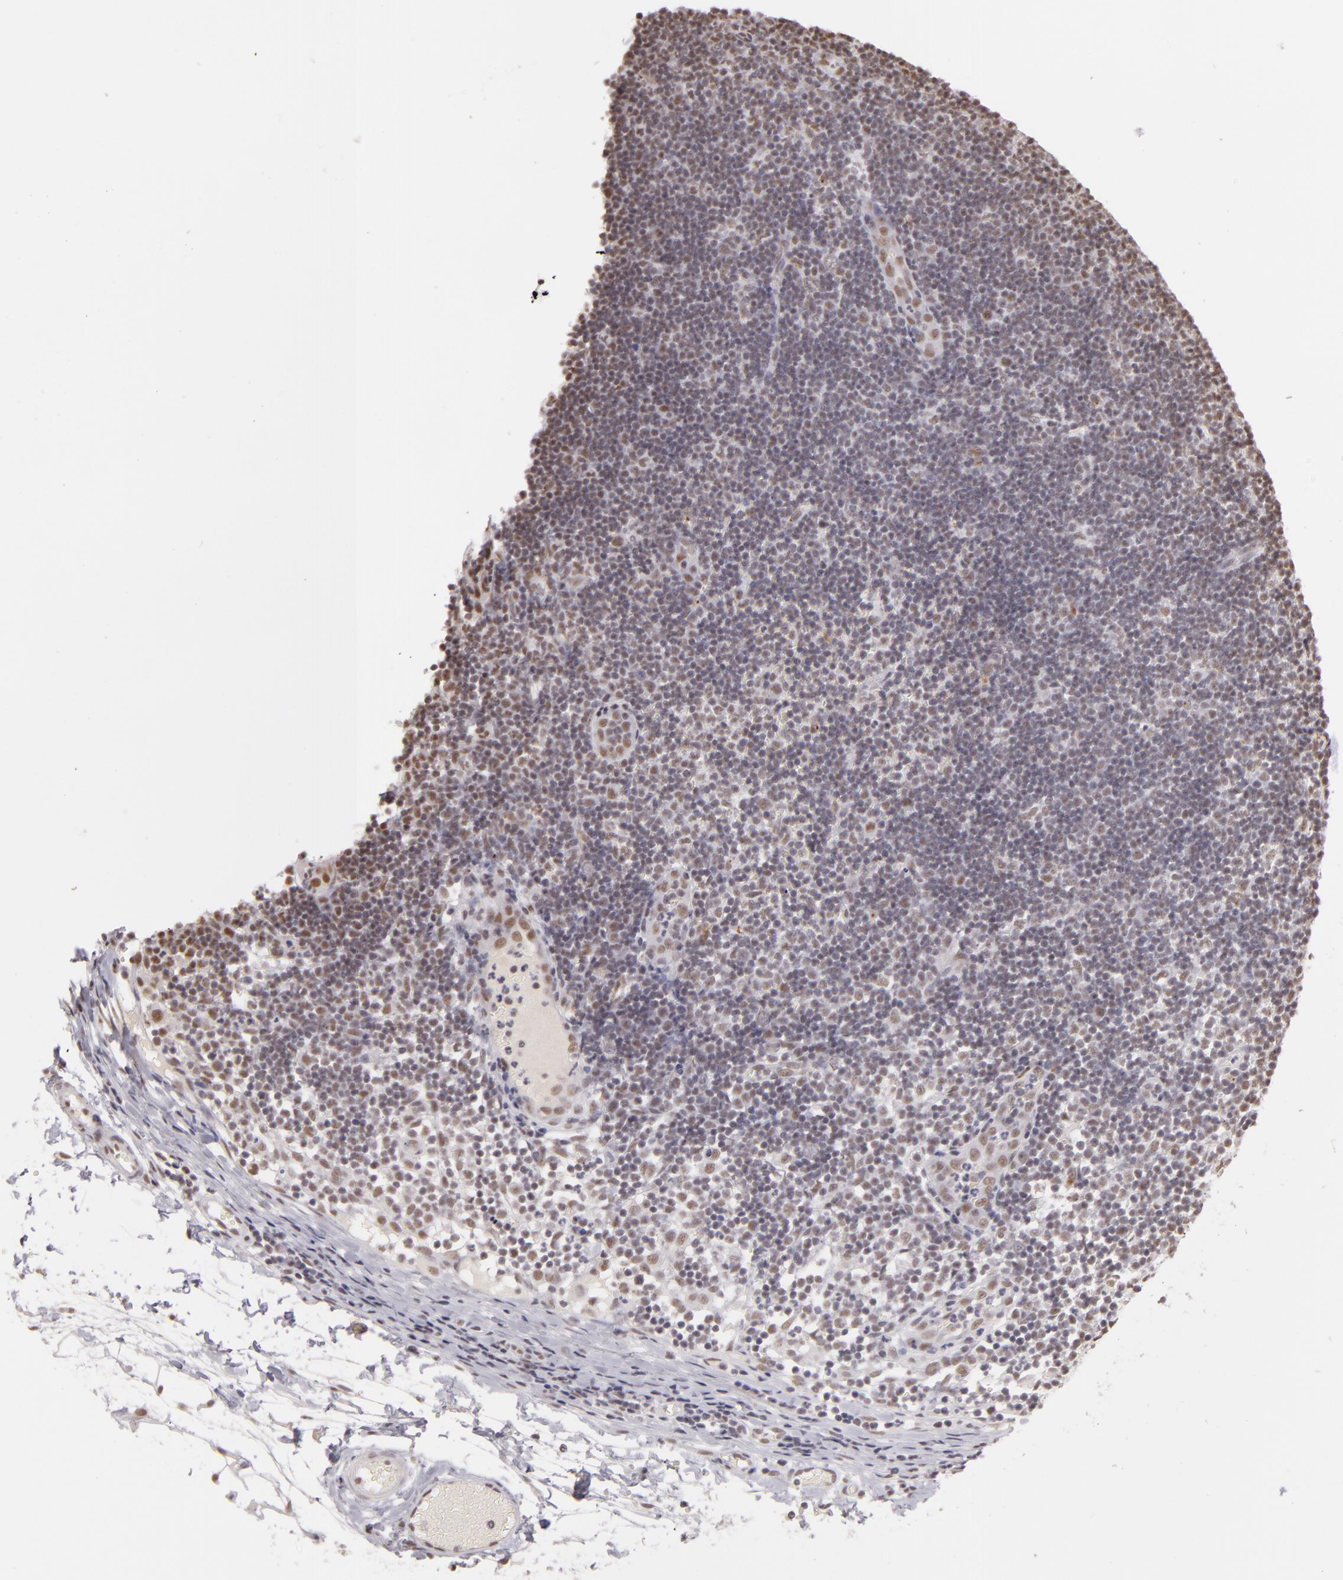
{"staining": {"intensity": "weak", "quantity": "25%-75%", "location": "nuclear"}, "tissue": "lymph node", "cell_type": "Non-germinal center cells", "image_type": "normal", "snomed": [{"axis": "morphology", "description": "Normal tissue, NOS"}, {"axis": "morphology", "description": "Inflammation, NOS"}, {"axis": "topography", "description": "Lymph node"}, {"axis": "topography", "description": "Salivary gland"}], "caption": "This is a photomicrograph of immunohistochemistry staining of unremarkable lymph node, which shows weak staining in the nuclear of non-germinal center cells.", "gene": "INTS6", "patient": {"sex": "male", "age": 3}}